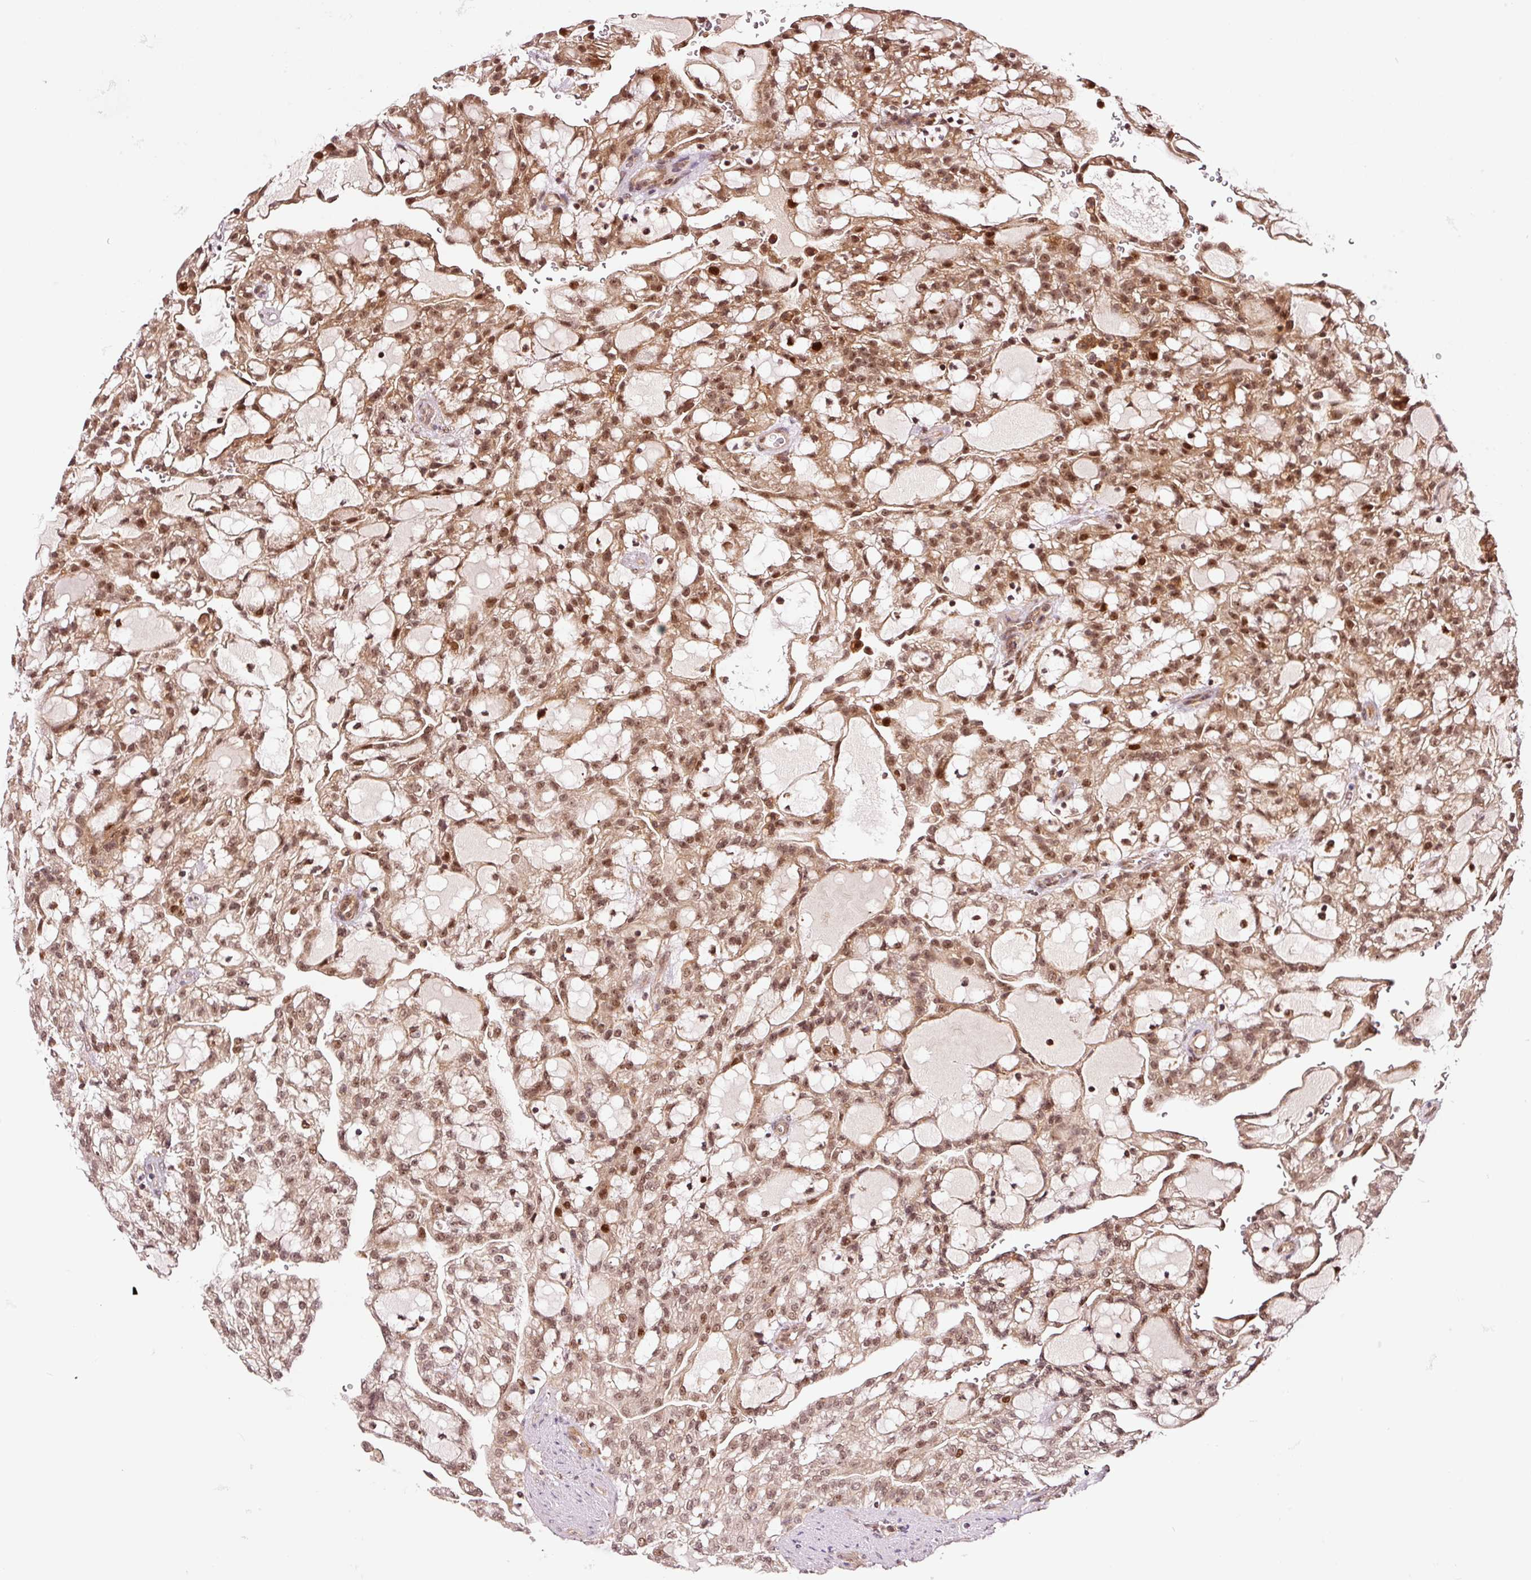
{"staining": {"intensity": "moderate", "quantity": ">75%", "location": "nuclear"}, "tissue": "renal cancer", "cell_type": "Tumor cells", "image_type": "cancer", "snomed": [{"axis": "morphology", "description": "Adenocarcinoma, NOS"}, {"axis": "topography", "description": "Kidney"}], "caption": "Renal cancer (adenocarcinoma) stained for a protein (brown) demonstrates moderate nuclear positive positivity in about >75% of tumor cells.", "gene": "RFC4", "patient": {"sex": "male", "age": 63}}